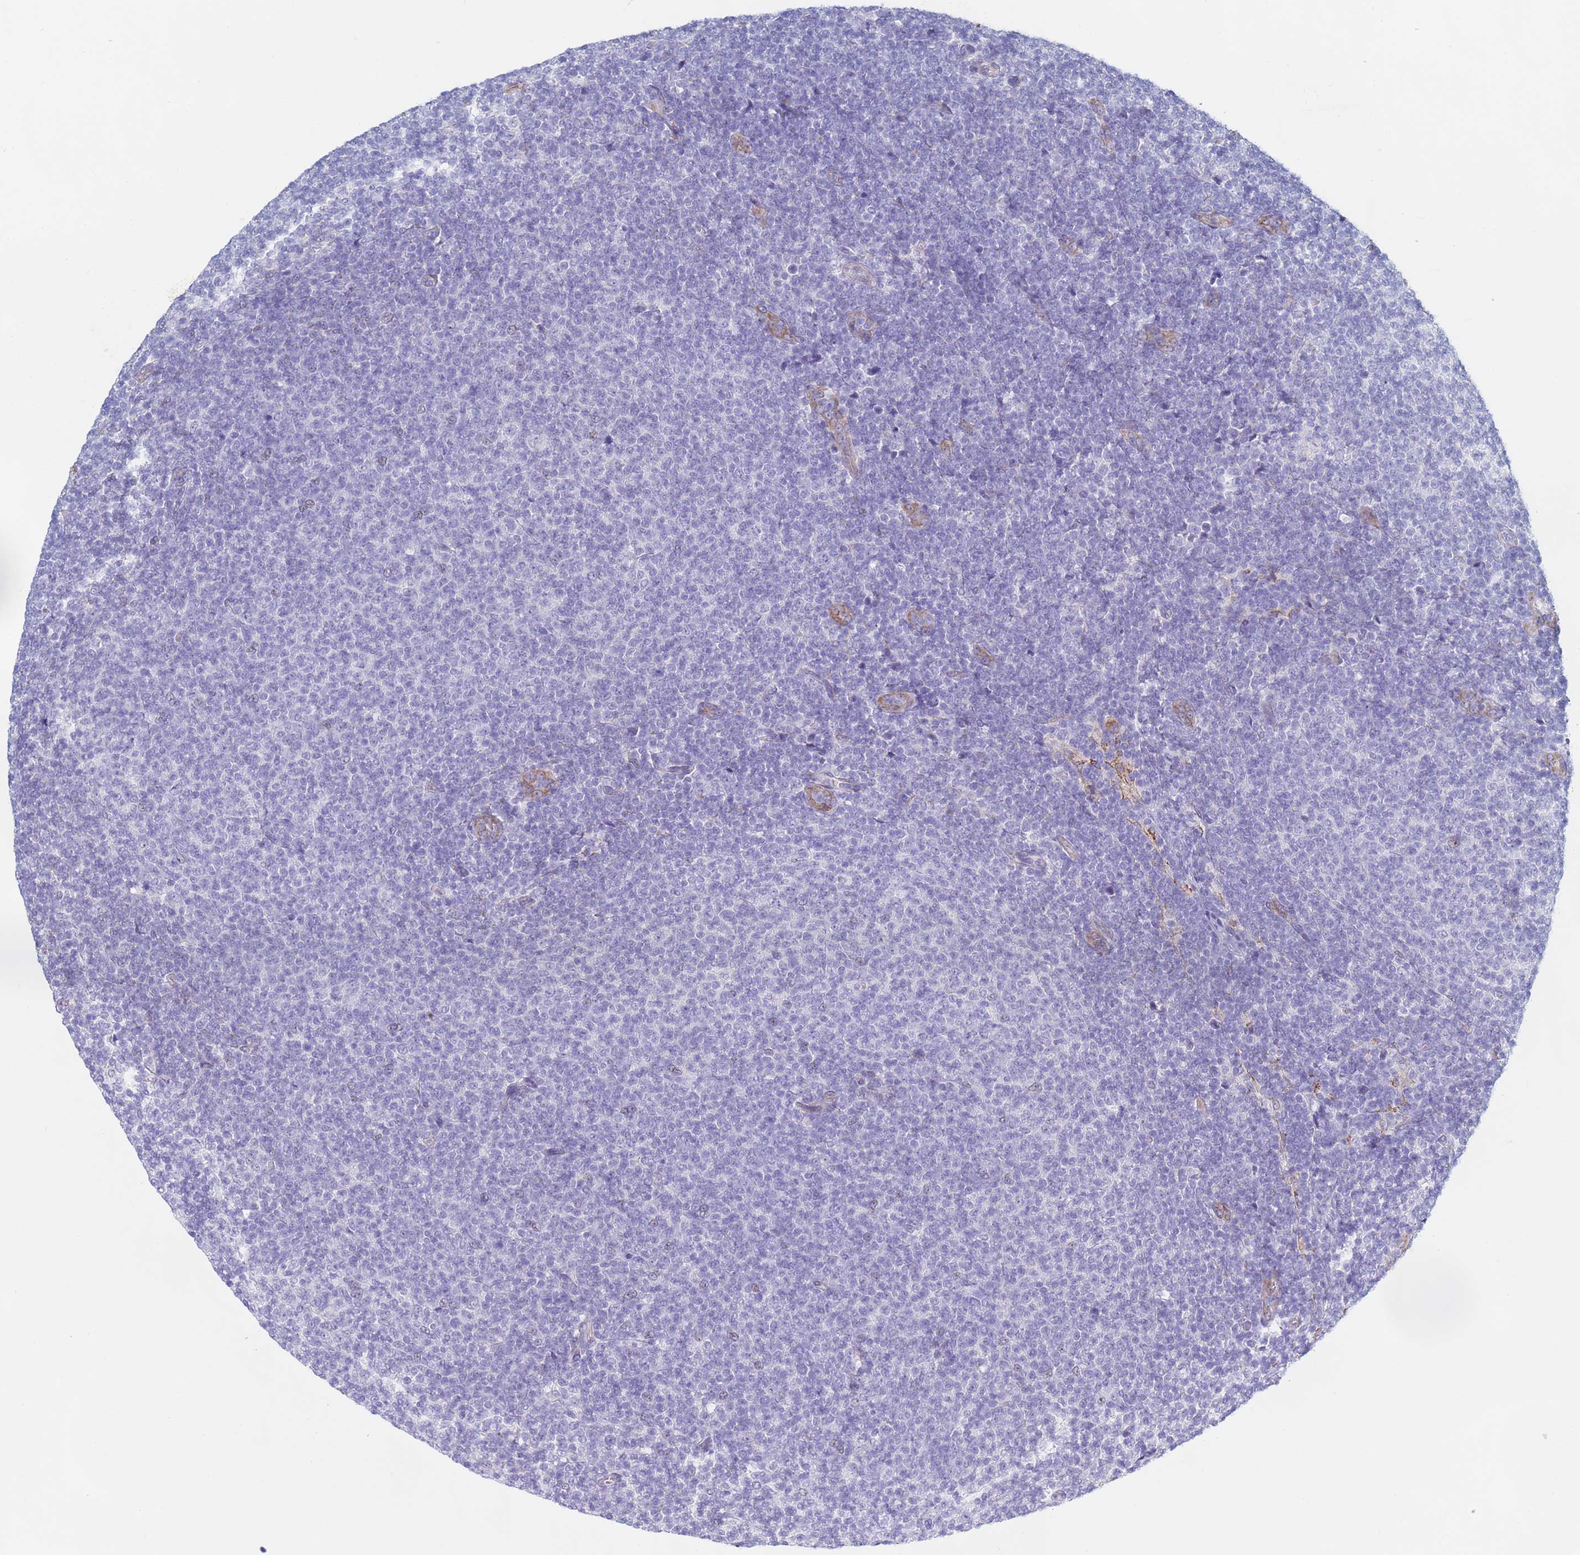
{"staining": {"intensity": "negative", "quantity": "none", "location": "none"}, "tissue": "lymphoma", "cell_type": "Tumor cells", "image_type": "cancer", "snomed": [{"axis": "morphology", "description": "Malignant lymphoma, non-Hodgkin's type, Low grade"}, {"axis": "topography", "description": "Lymph node"}], "caption": "High magnification brightfield microscopy of malignant lymphoma, non-Hodgkin's type (low-grade) stained with DAB (brown) and counterstained with hematoxylin (blue): tumor cells show no significant staining.", "gene": "GDAP2", "patient": {"sex": "male", "age": 66}}